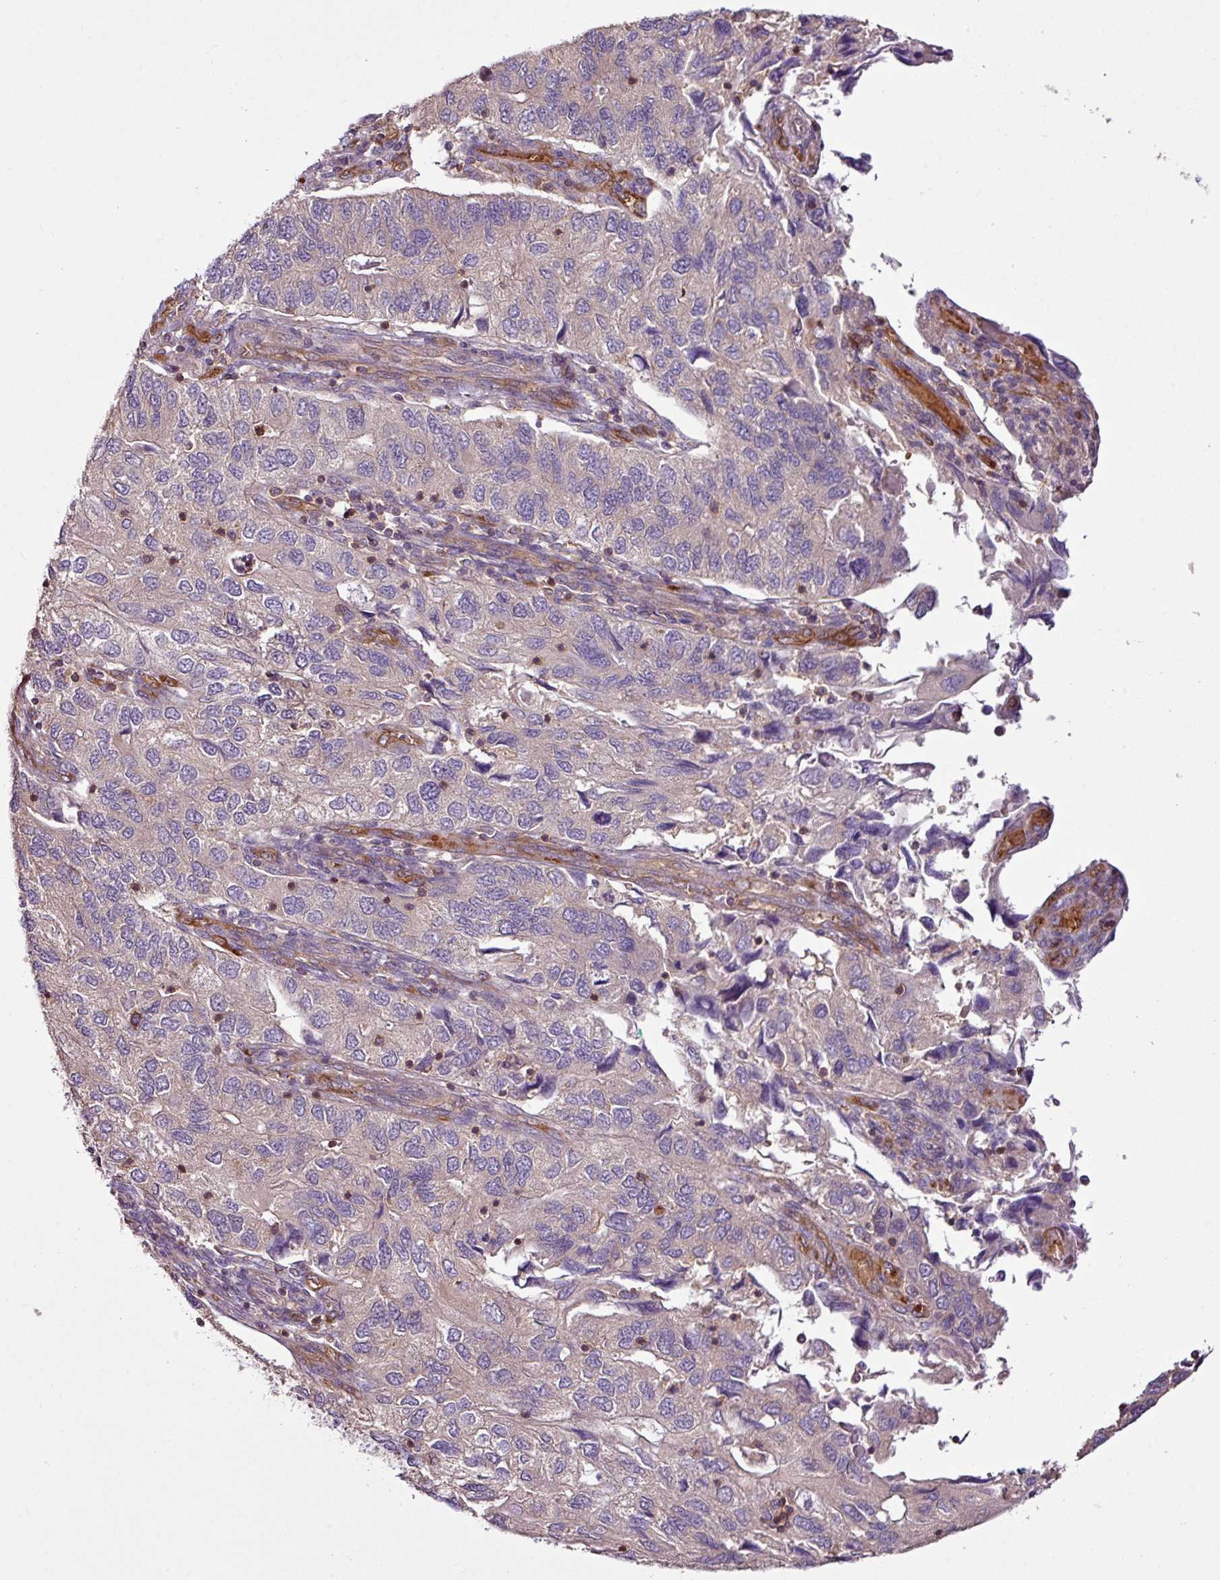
{"staining": {"intensity": "negative", "quantity": "none", "location": "none"}, "tissue": "endometrial cancer", "cell_type": "Tumor cells", "image_type": "cancer", "snomed": [{"axis": "morphology", "description": "Carcinoma, NOS"}, {"axis": "topography", "description": "Uterus"}], "caption": "This is an immunohistochemistry (IHC) histopathology image of human endometrial cancer (carcinoma). There is no staining in tumor cells.", "gene": "ZNF106", "patient": {"sex": "female", "age": 76}}